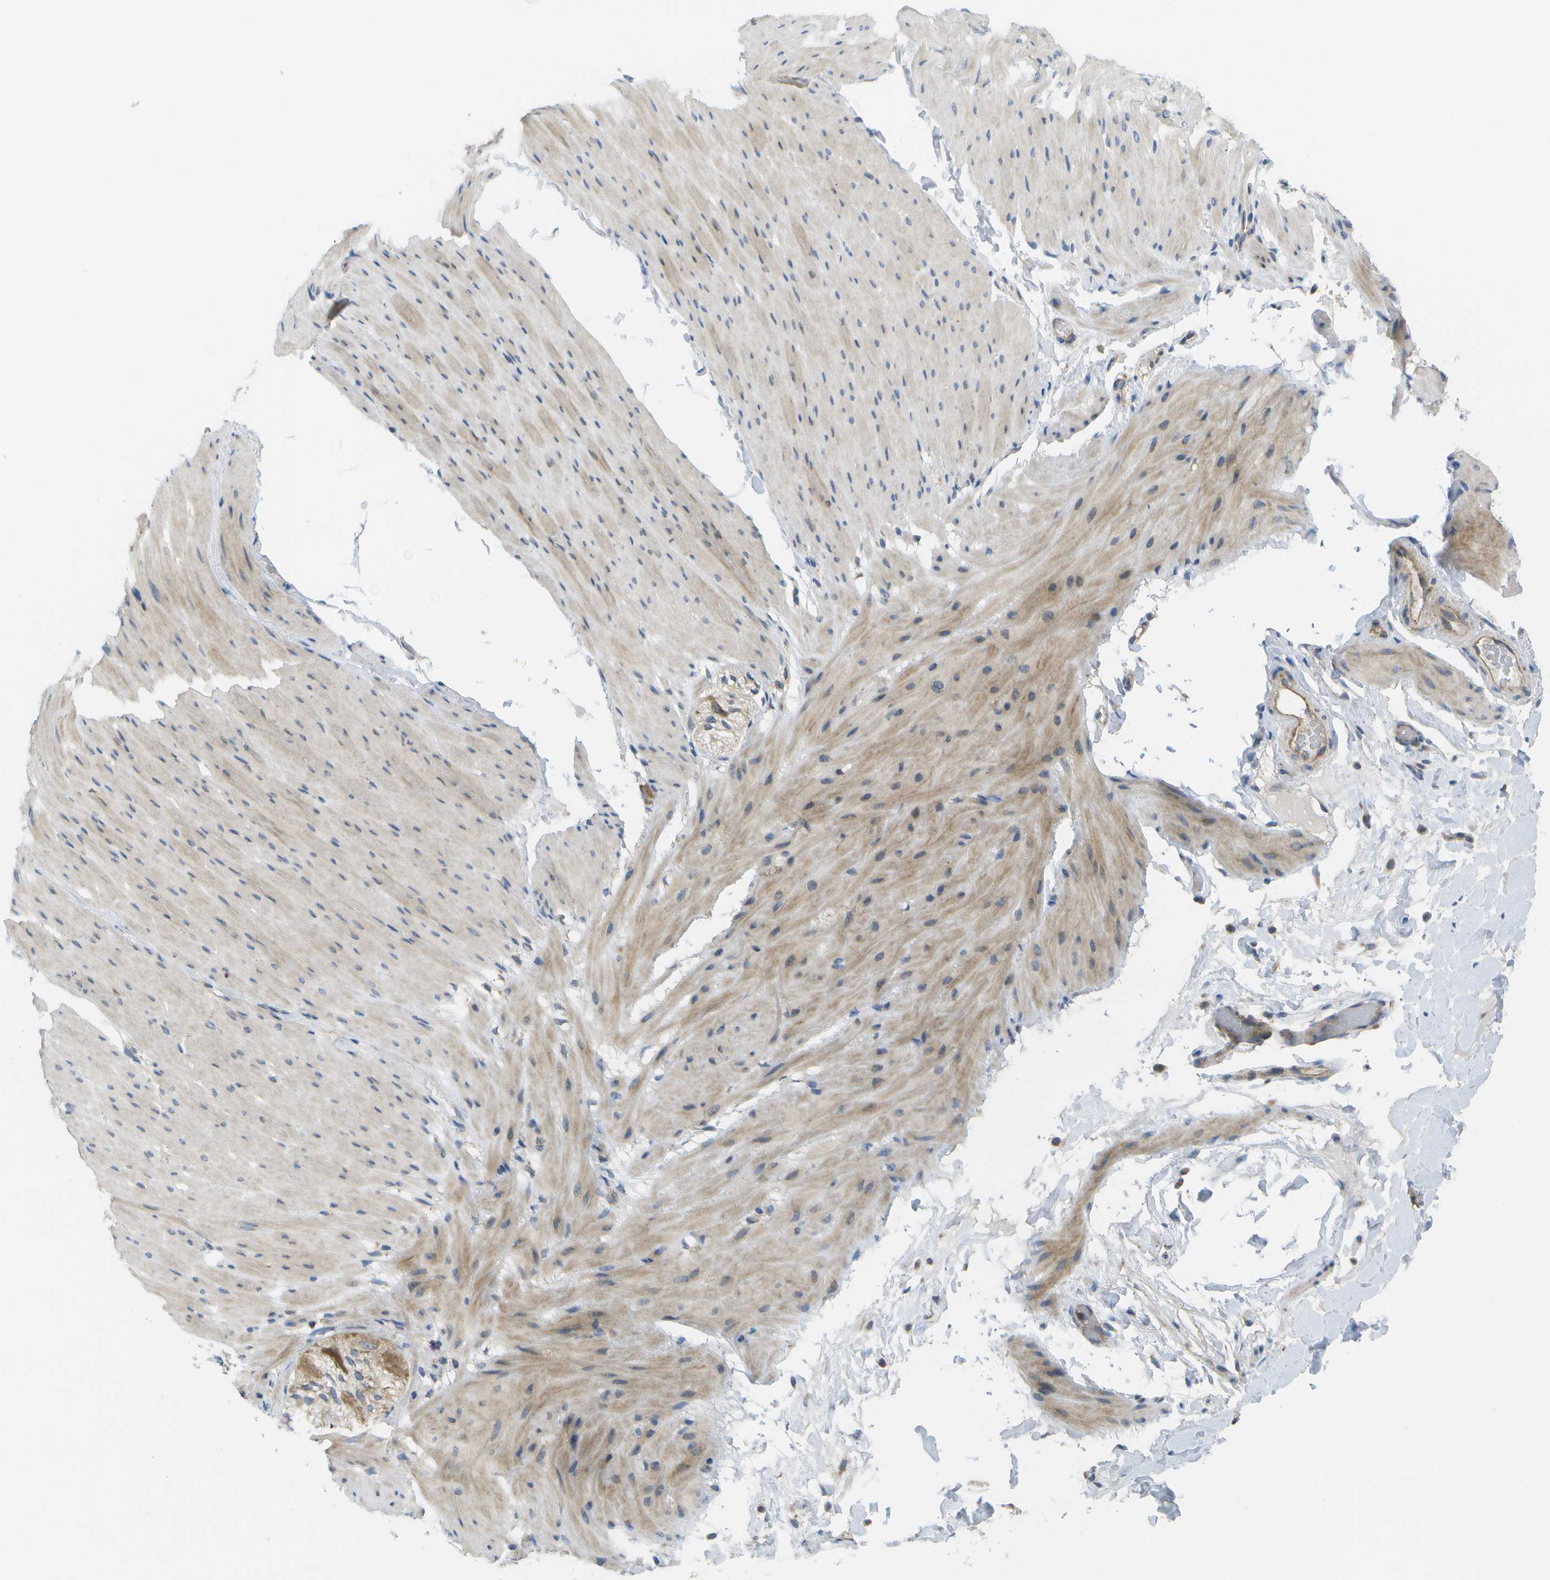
{"staining": {"intensity": "weak", "quantity": ">75%", "location": "cytoplasmic/membranous"}, "tissue": "smooth muscle", "cell_type": "Smooth muscle cells", "image_type": "normal", "snomed": [{"axis": "morphology", "description": "Normal tissue, NOS"}, {"axis": "topography", "description": "Smooth muscle"}, {"axis": "topography", "description": "Colon"}], "caption": "Immunohistochemistry (IHC) micrograph of benign smooth muscle: smooth muscle stained using IHC reveals low levels of weak protein expression localized specifically in the cytoplasmic/membranous of smooth muscle cells, appearing as a cytoplasmic/membranous brown color.", "gene": "DPM3", "patient": {"sex": "male", "age": 67}}